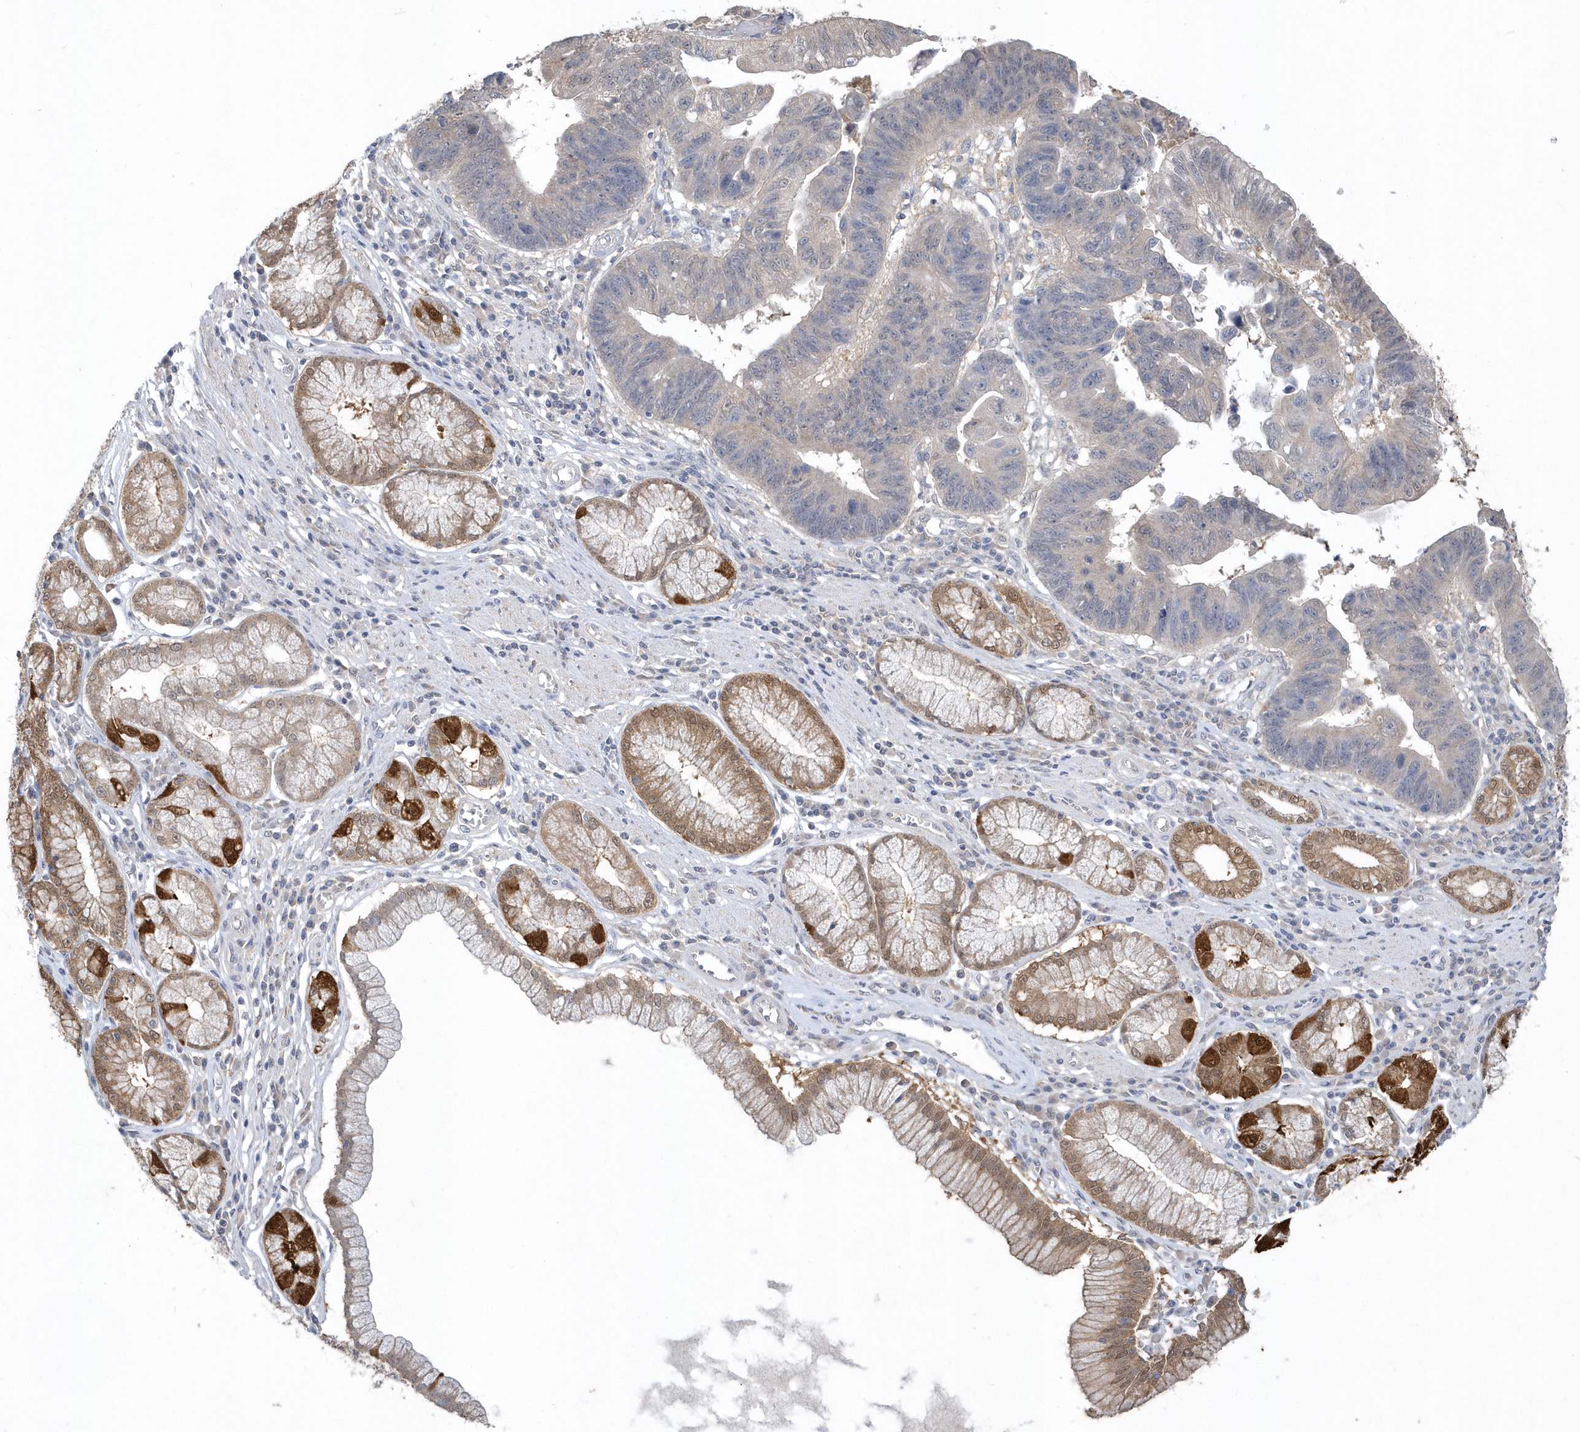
{"staining": {"intensity": "weak", "quantity": "<25%", "location": "cytoplasmic/membranous"}, "tissue": "stomach cancer", "cell_type": "Tumor cells", "image_type": "cancer", "snomed": [{"axis": "morphology", "description": "Adenocarcinoma, NOS"}, {"axis": "topography", "description": "Stomach"}], "caption": "Immunohistochemistry of human stomach adenocarcinoma displays no staining in tumor cells. (Immunohistochemistry (ihc), brightfield microscopy, high magnification).", "gene": "AKR7A2", "patient": {"sex": "male", "age": 59}}